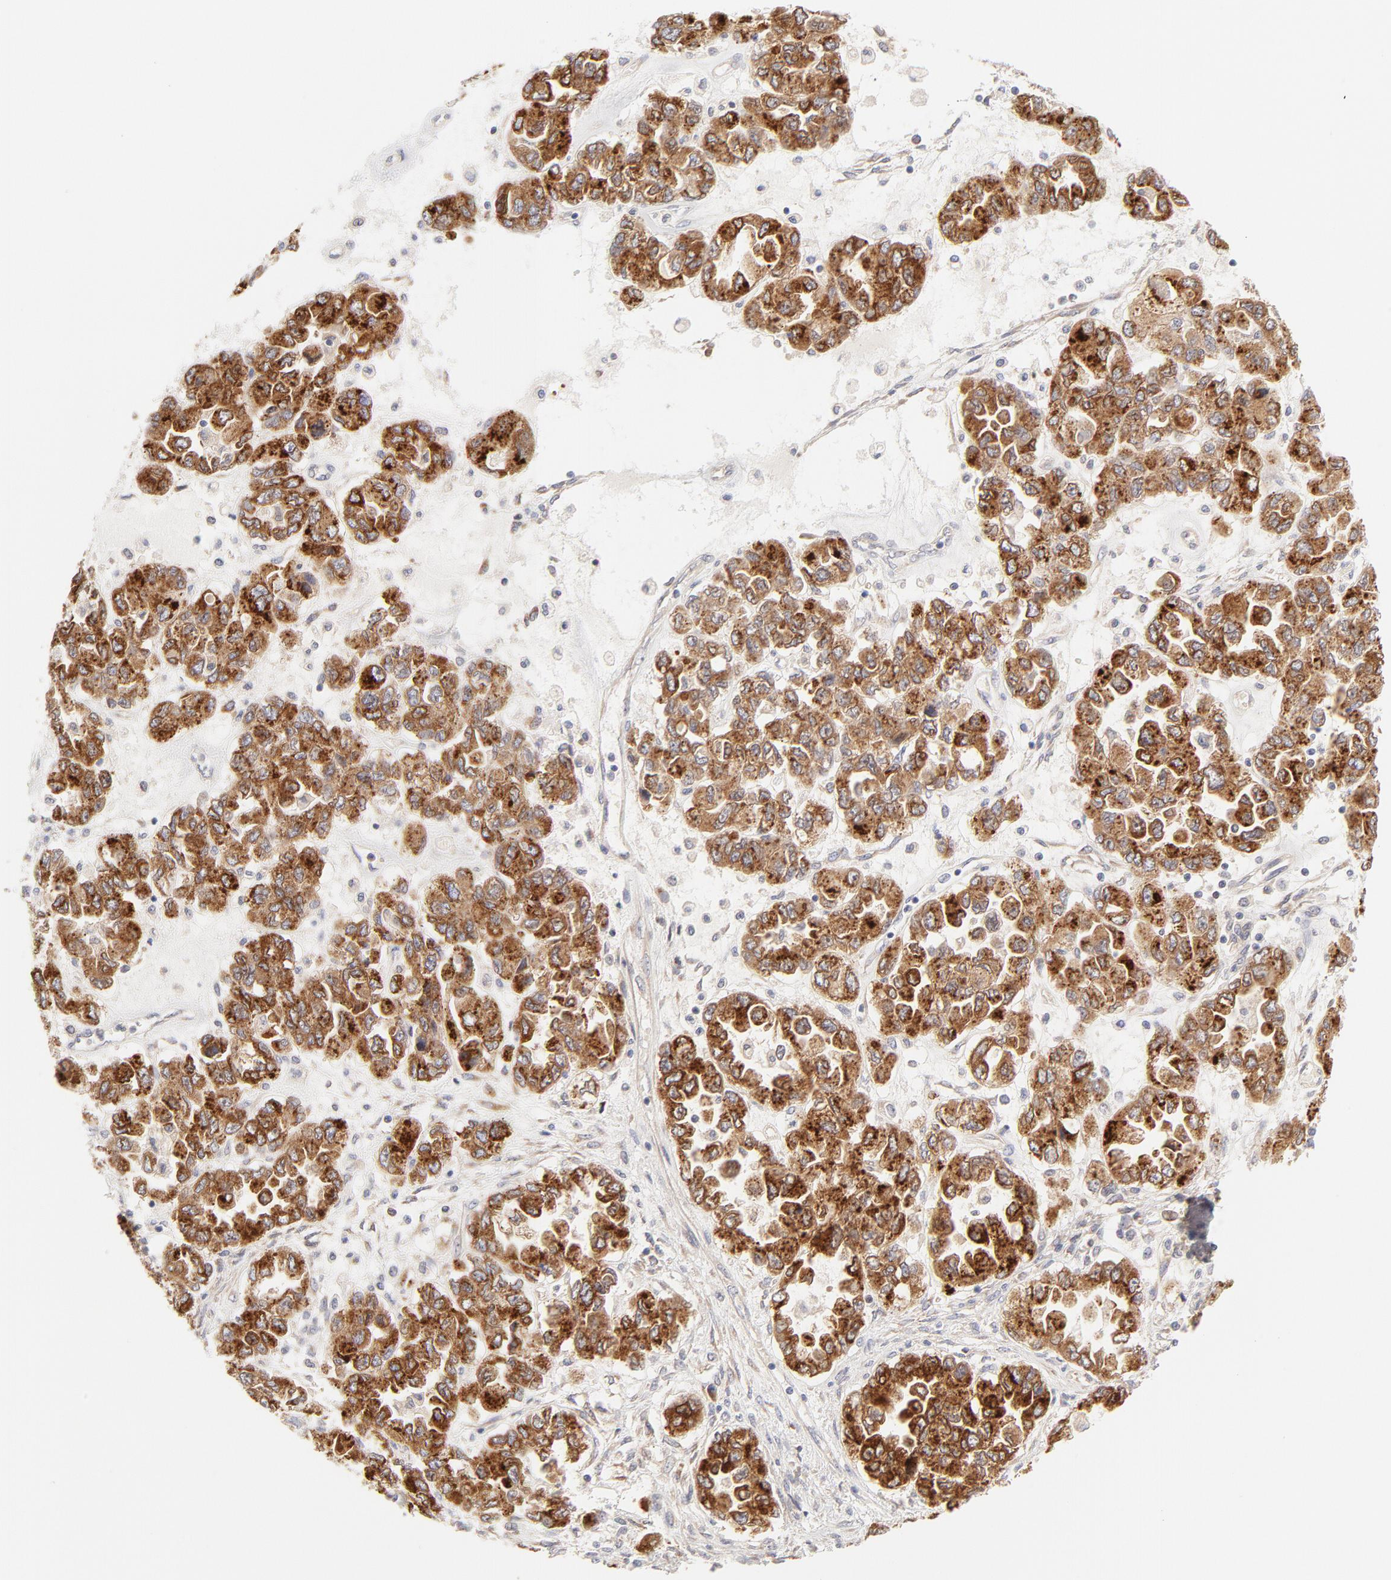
{"staining": {"intensity": "strong", "quantity": ">75%", "location": "cytoplasmic/membranous"}, "tissue": "ovarian cancer", "cell_type": "Tumor cells", "image_type": "cancer", "snomed": [{"axis": "morphology", "description": "Cystadenocarcinoma, serous, NOS"}, {"axis": "topography", "description": "Ovary"}], "caption": "Ovarian cancer (serous cystadenocarcinoma) stained for a protein shows strong cytoplasmic/membranous positivity in tumor cells.", "gene": "RPS6KA1", "patient": {"sex": "female", "age": 84}}